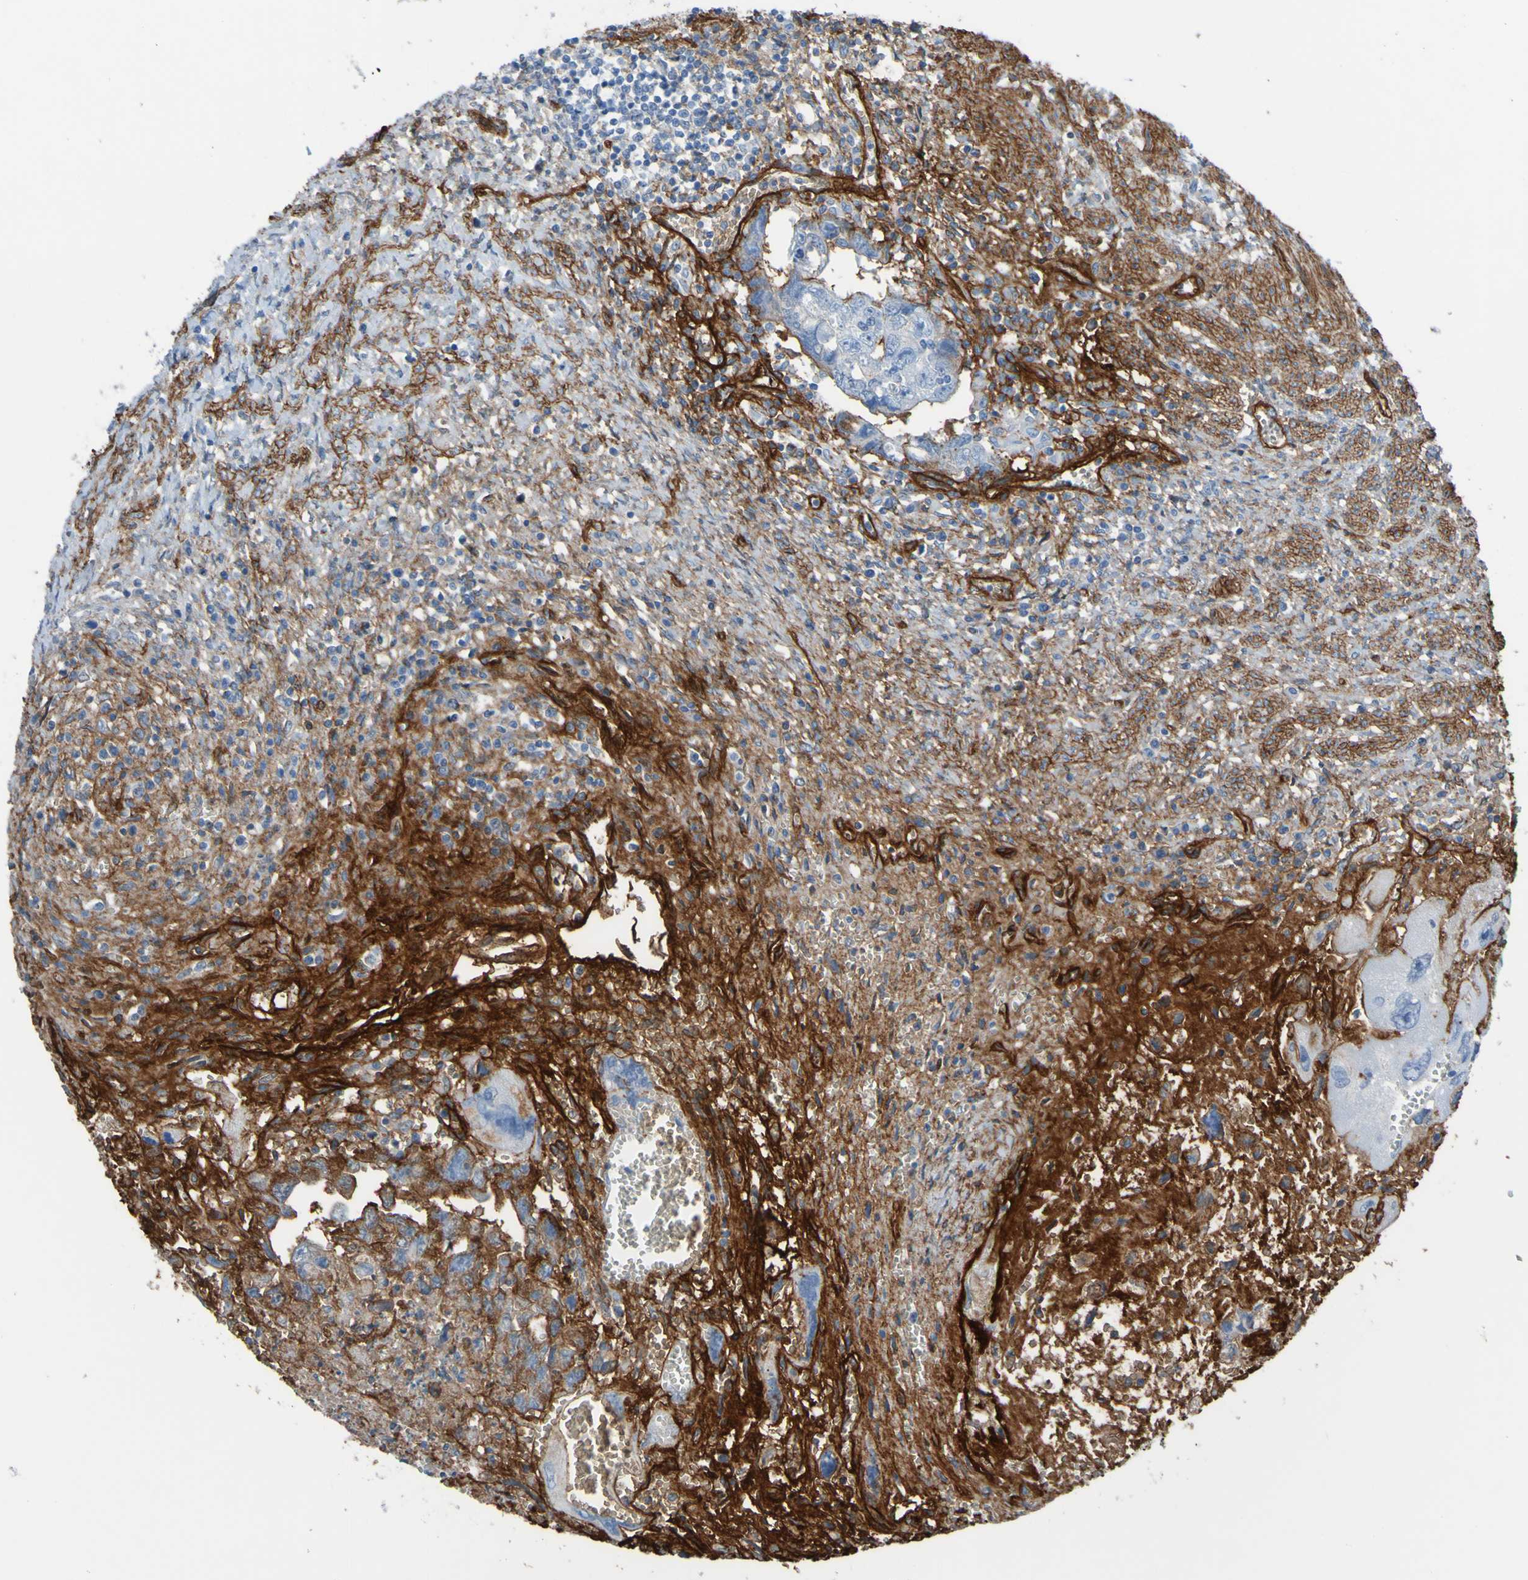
{"staining": {"intensity": "negative", "quantity": "none", "location": "none"}, "tissue": "testis cancer", "cell_type": "Tumor cells", "image_type": "cancer", "snomed": [{"axis": "morphology", "description": "Carcinoma, Embryonal, NOS"}, {"axis": "topography", "description": "Testis"}], "caption": "Immunohistochemistry image of human testis cancer (embryonal carcinoma) stained for a protein (brown), which demonstrates no staining in tumor cells.", "gene": "COL4A2", "patient": {"sex": "male", "age": 28}}